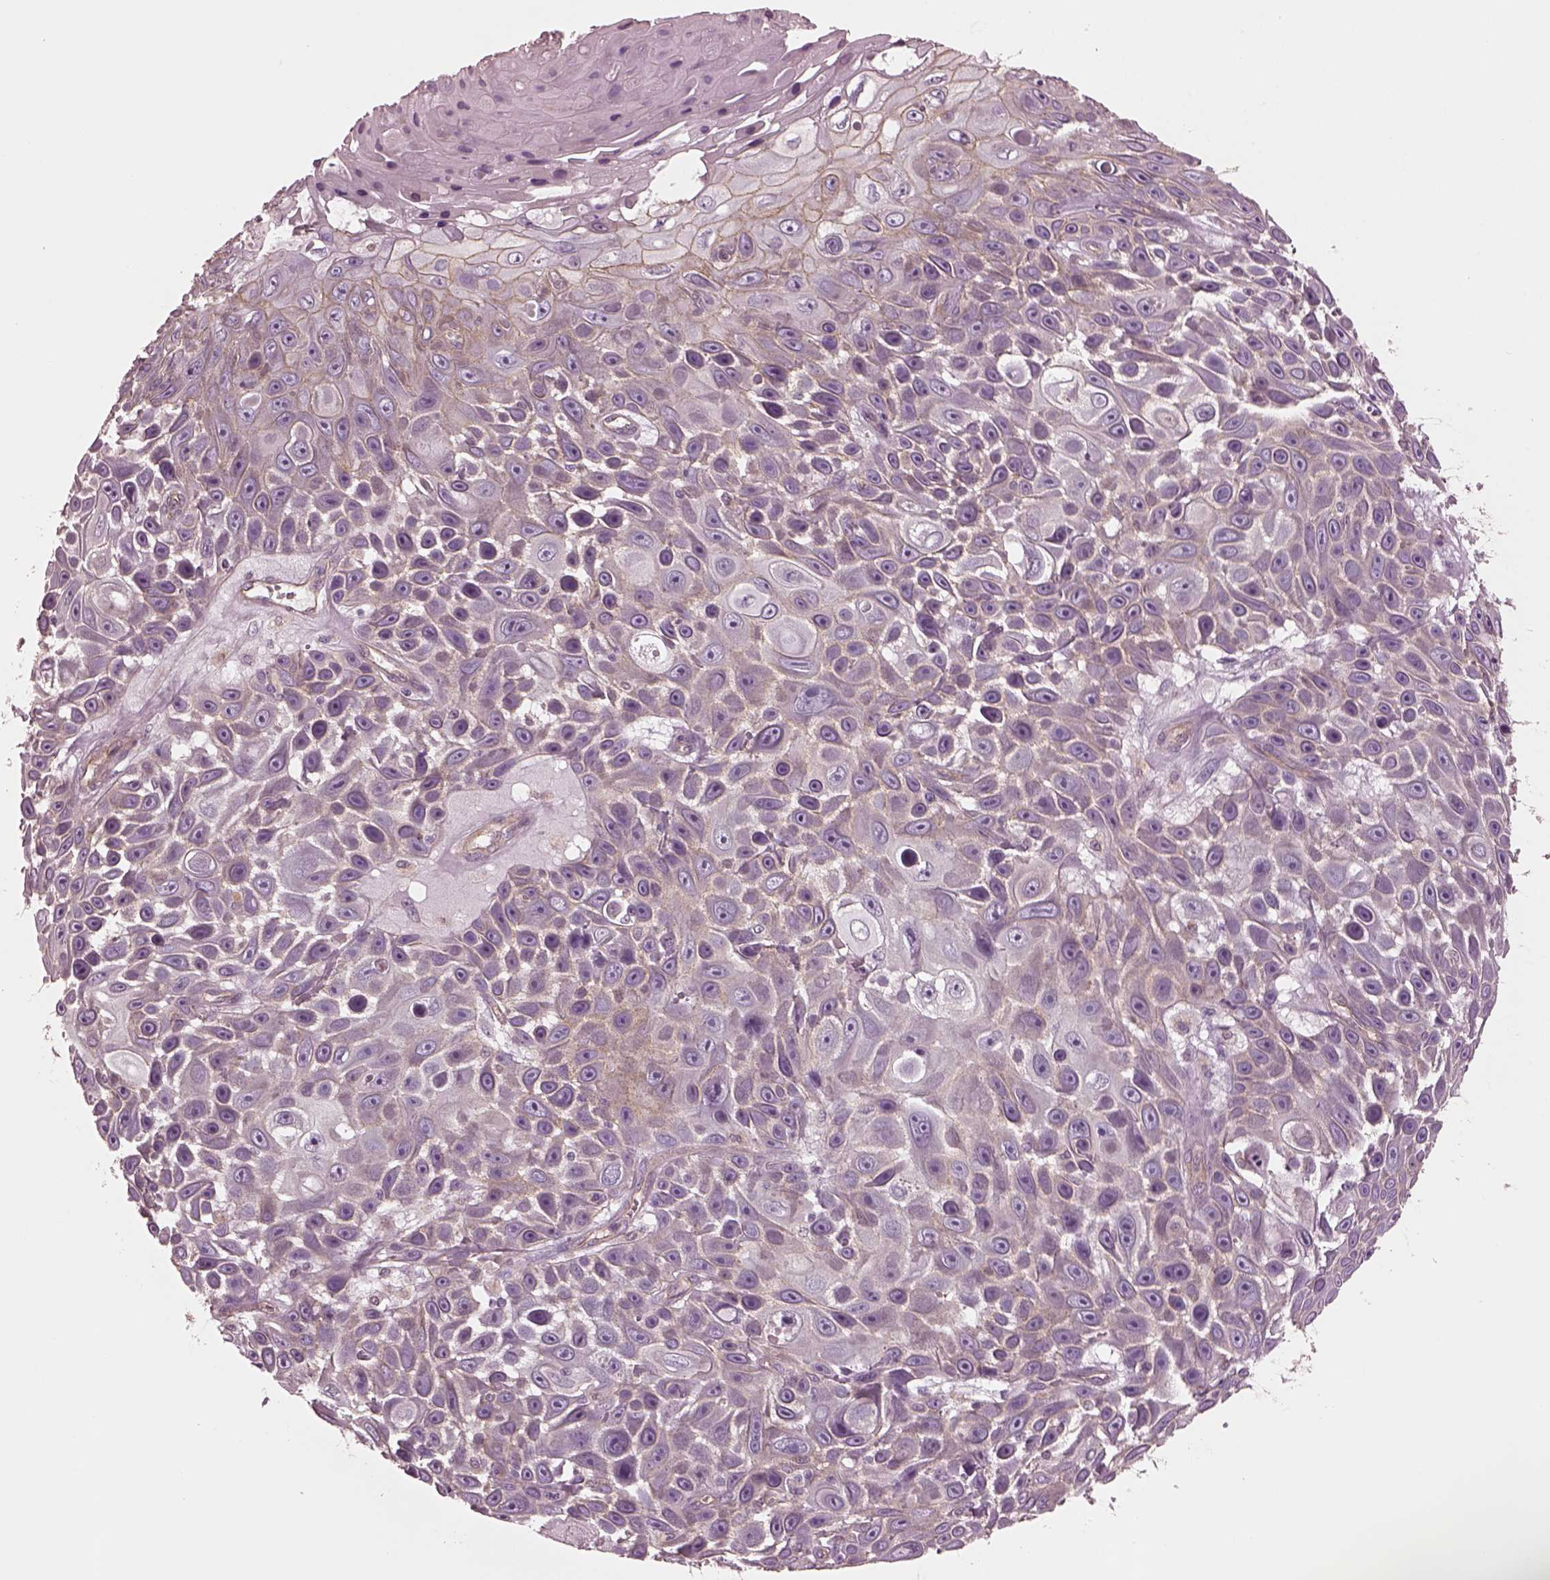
{"staining": {"intensity": "weak", "quantity": "25%-75%", "location": "cytoplasmic/membranous"}, "tissue": "skin cancer", "cell_type": "Tumor cells", "image_type": "cancer", "snomed": [{"axis": "morphology", "description": "Squamous cell carcinoma, NOS"}, {"axis": "topography", "description": "Skin"}], "caption": "Immunohistochemistry (IHC) histopathology image of neoplastic tissue: human skin cancer stained using immunohistochemistry demonstrates low levels of weak protein expression localized specifically in the cytoplasmic/membranous of tumor cells, appearing as a cytoplasmic/membranous brown color.", "gene": "ODAD1", "patient": {"sex": "male", "age": 82}}